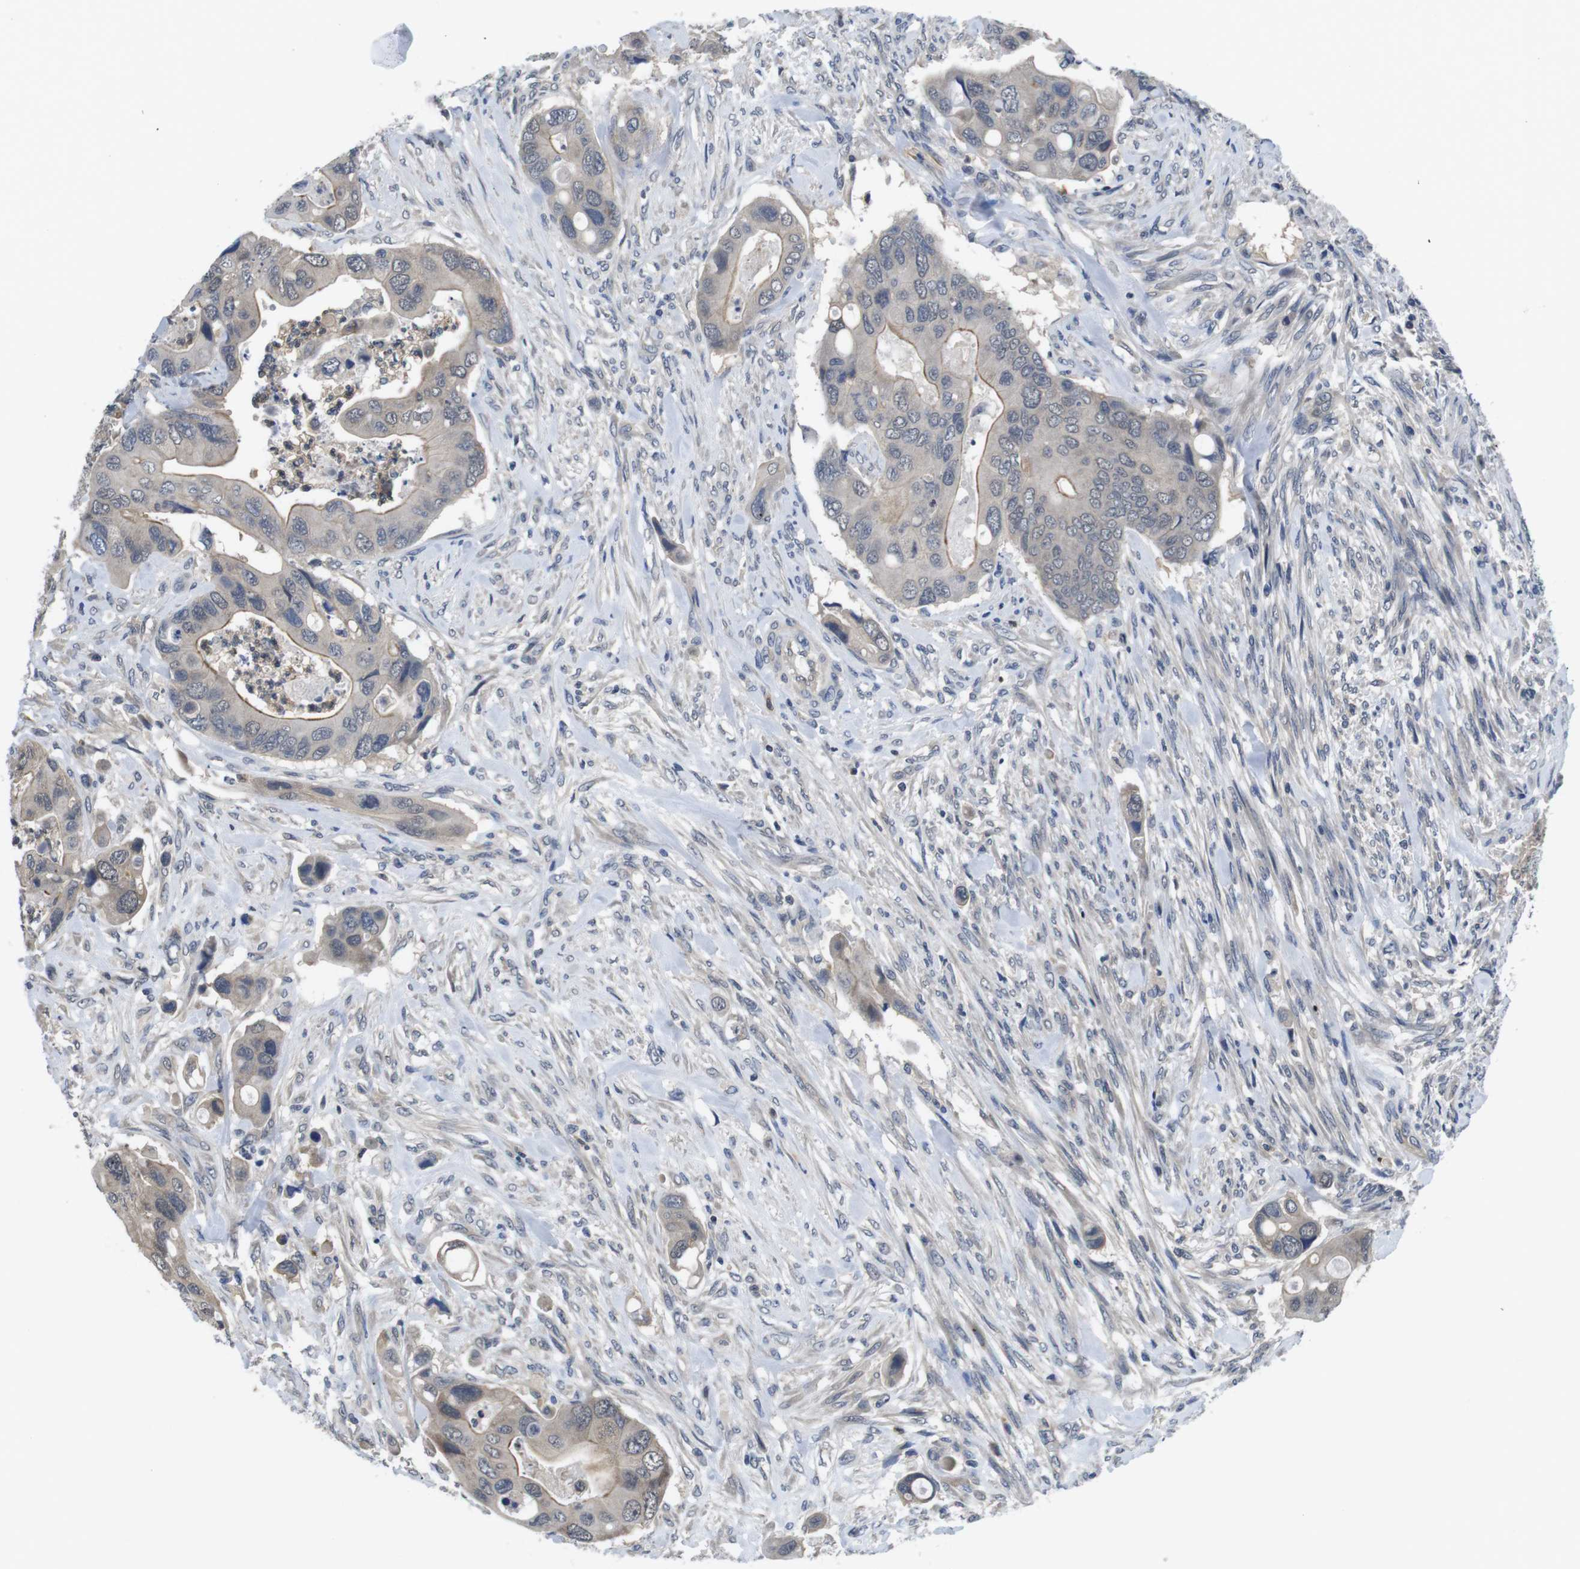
{"staining": {"intensity": "weak", "quantity": "25%-75%", "location": "cytoplasmic/membranous"}, "tissue": "colorectal cancer", "cell_type": "Tumor cells", "image_type": "cancer", "snomed": [{"axis": "morphology", "description": "Adenocarcinoma, NOS"}, {"axis": "topography", "description": "Rectum"}], "caption": "This photomicrograph demonstrates immunohistochemistry staining of colorectal cancer, with low weak cytoplasmic/membranous expression in approximately 25%-75% of tumor cells.", "gene": "FADD", "patient": {"sex": "female", "age": 57}}